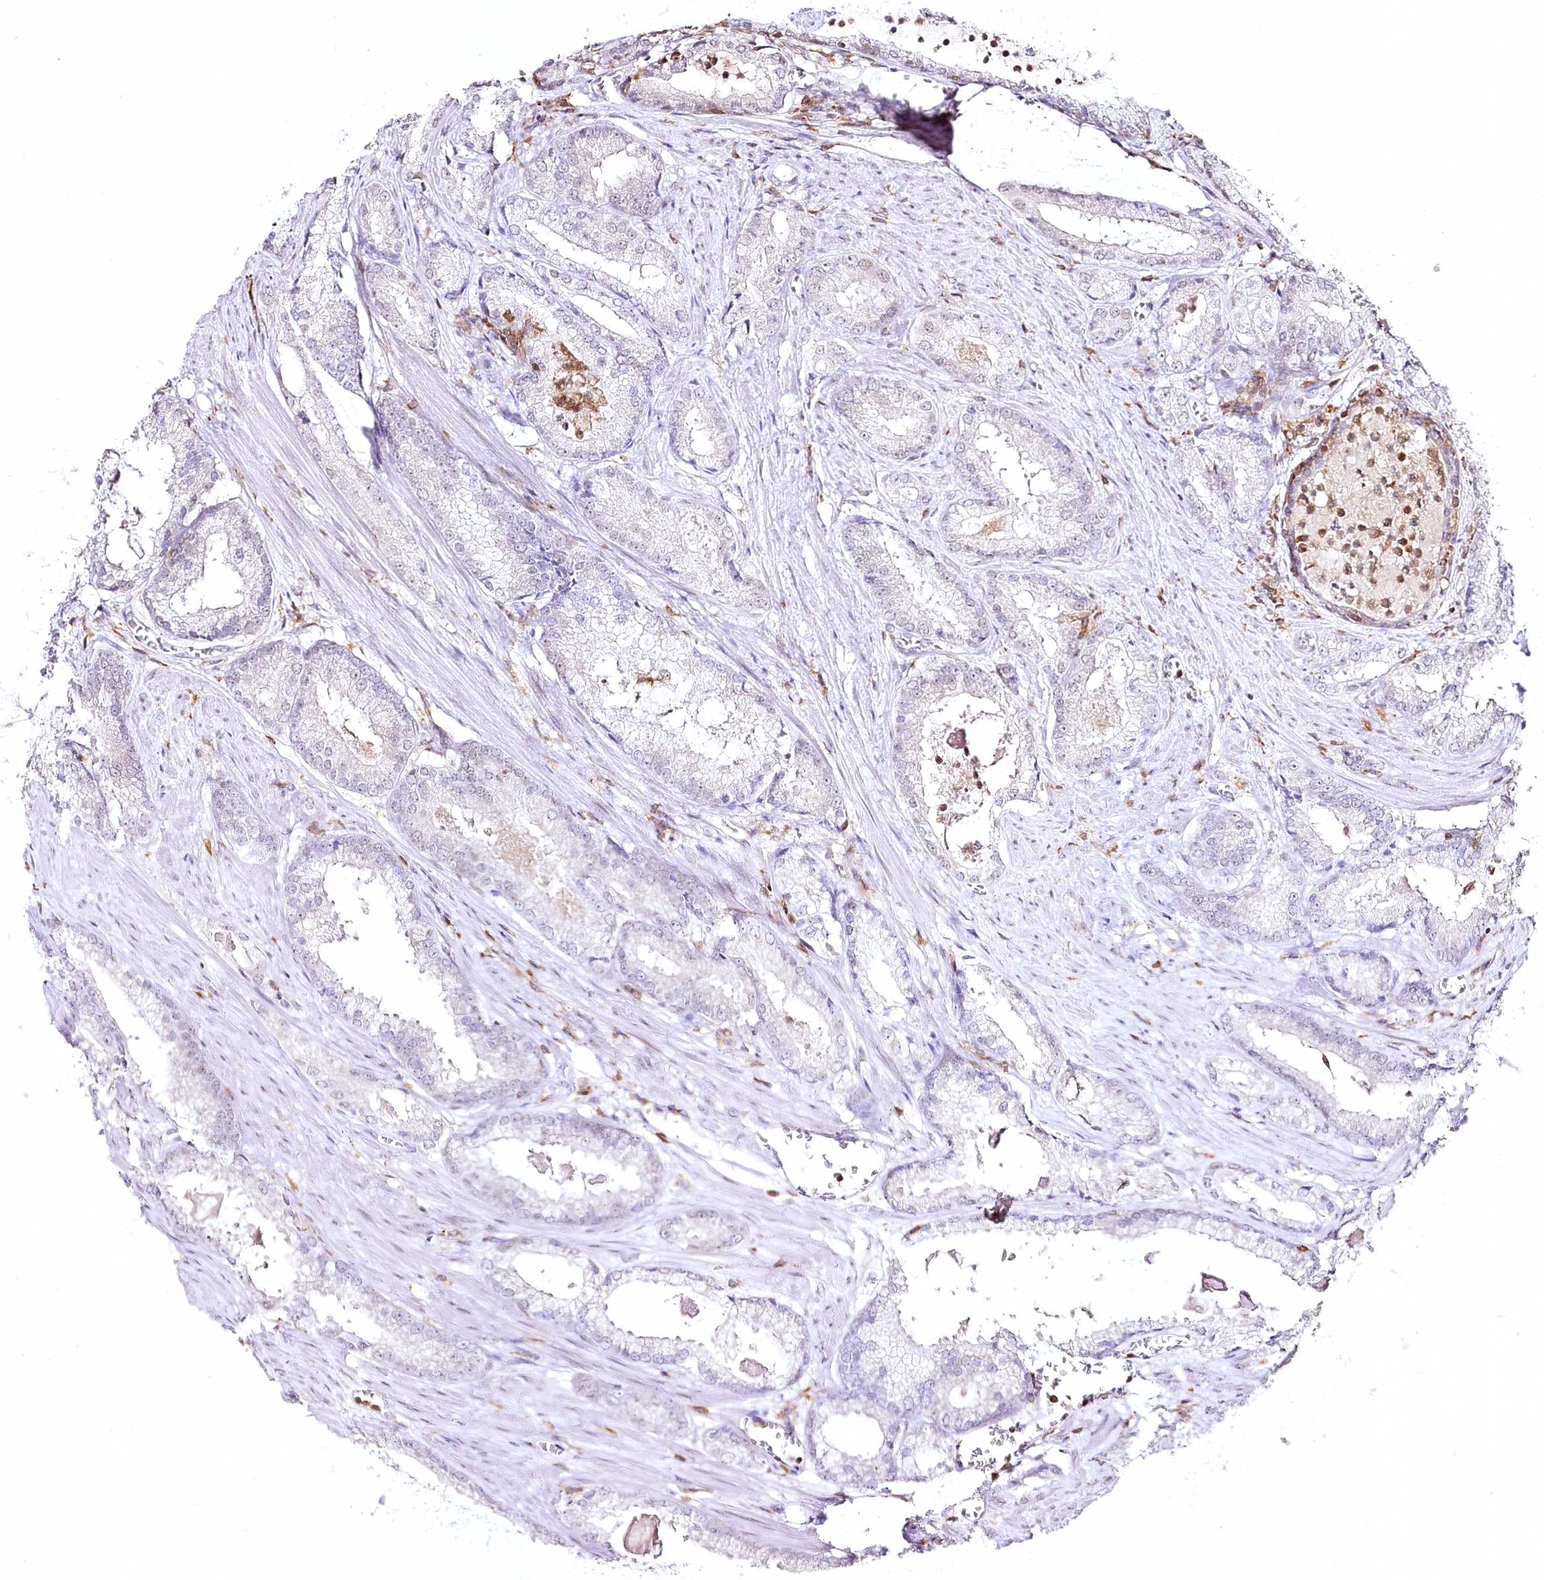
{"staining": {"intensity": "negative", "quantity": "none", "location": "none"}, "tissue": "prostate cancer", "cell_type": "Tumor cells", "image_type": "cancer", "snomed": [{"axis": "morphology", "description": "Adenocarcinoma, Low grade"}, {"axis": "topography", "description": "Prostate"}], "caption": "This image is of prostate low-grade adenocarcinoma stained with IHC to label a protein in brown with the nuclei are counter-stained blue. There is no positivity in tumor cells. Brightfield microscopy of immunohistochemistry (IHC) stained with DAB (3,3'-diaminobenzidine) (brown) and hematoxylin (blue), captured at high magnification.", "gene": "DOCK2", "patient": {"sex": "male", "age": 54}}